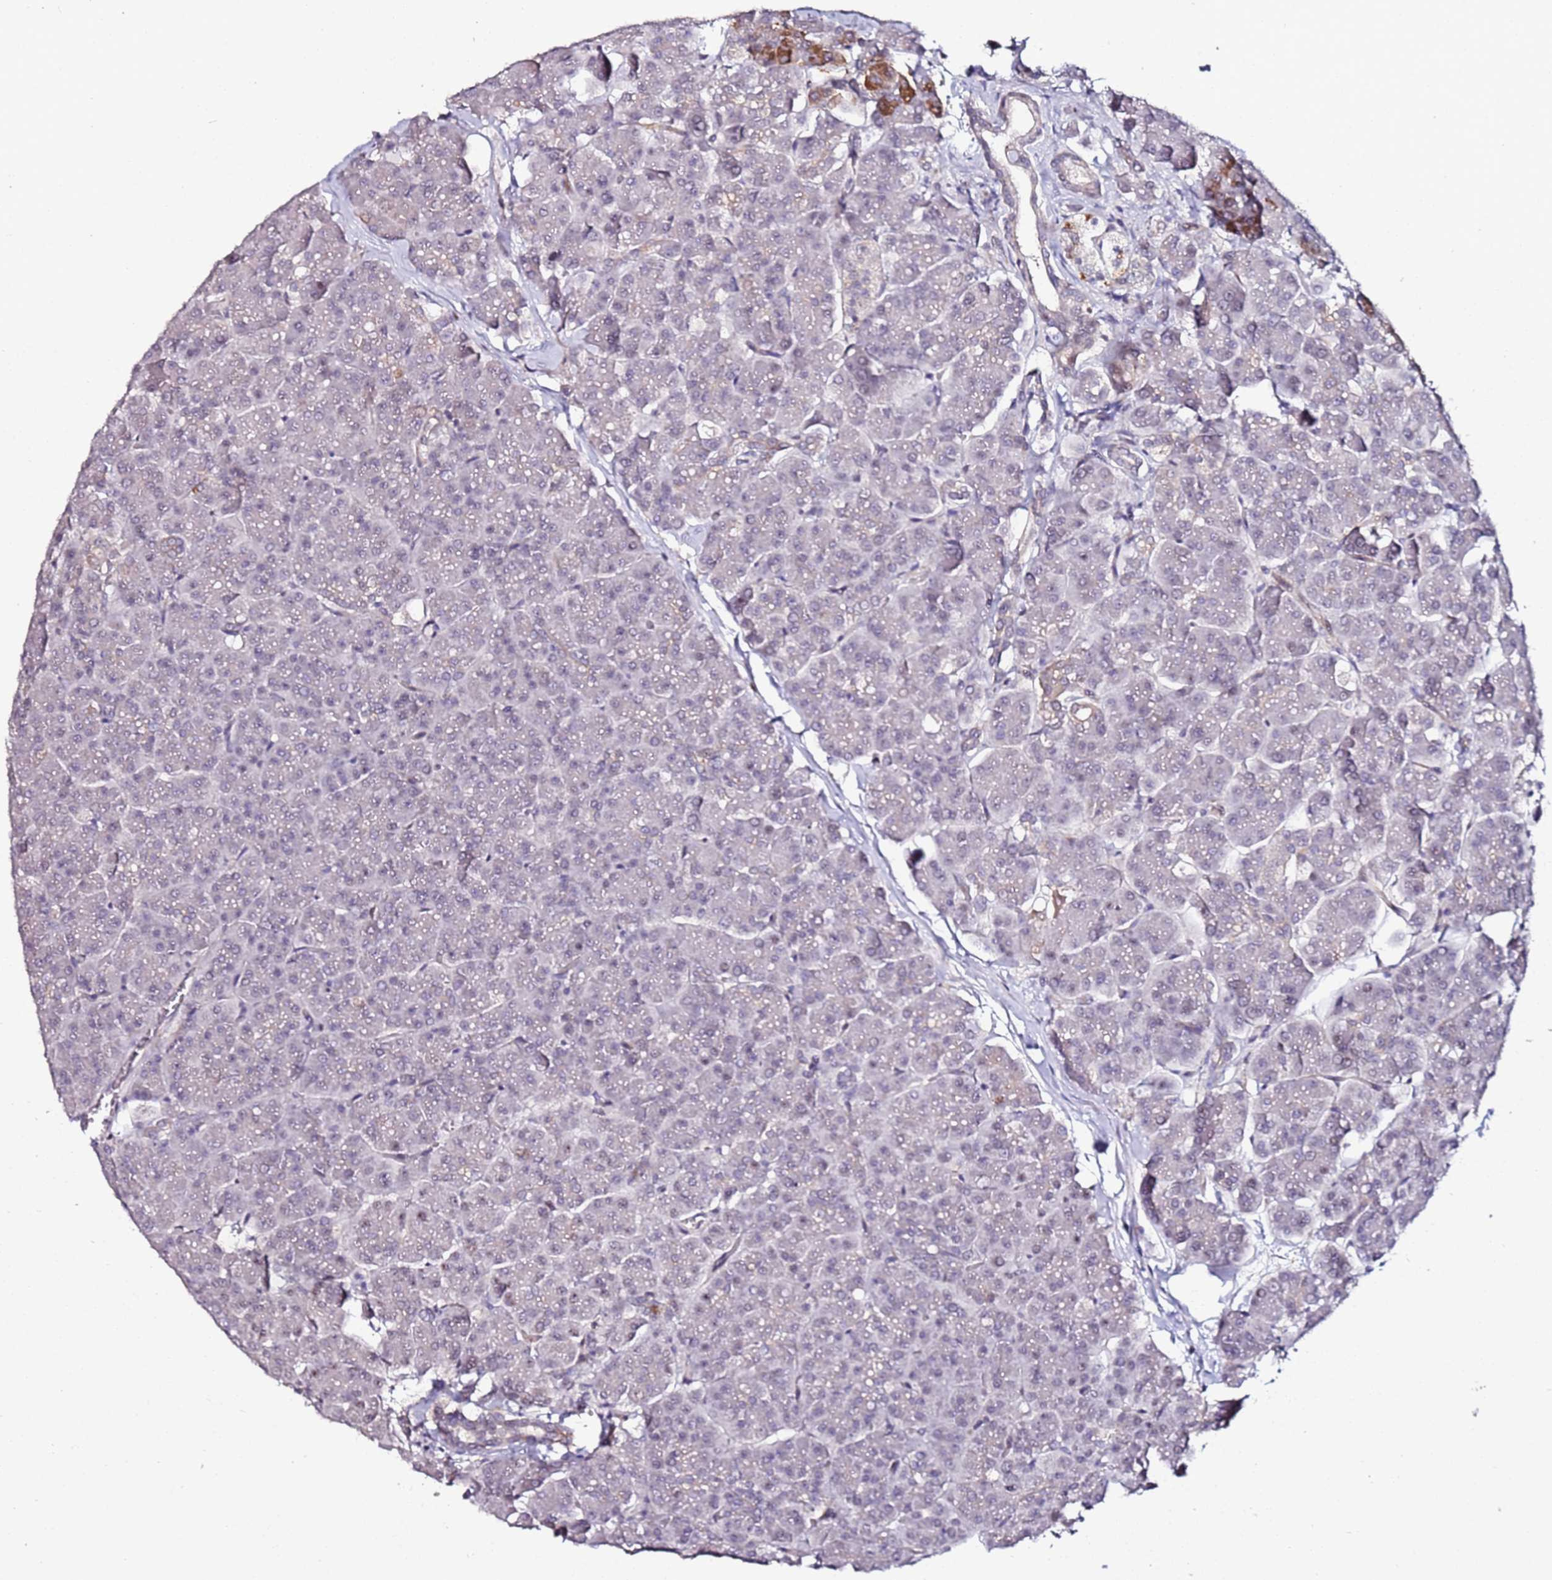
{"staining": {"intensity": "strong", "quantity": "<25%", "location": "cytoplasmic/membranous"}, "tissue": "pancreas", "cell_type": "Exocrine glandular cells", "image_type": "normal", "snomed": [{"axis": "morphology", "description": "Normal tissue, NOS"}, {"axis": "topography", "description": "Pancreas"}, {"axis": "topography", "description": "Peripheral nerve tissue"}], "caption": "The image displays staining of benign pancreas, revealing strong cytoplasmic/membranous protein positivity (brown color) within exocrine glandular cells. (Brightfield microscopy of DAB IHC at high magnification).", "gene": "DUSP28", "patient": {"sex": "male", "age": 54}}